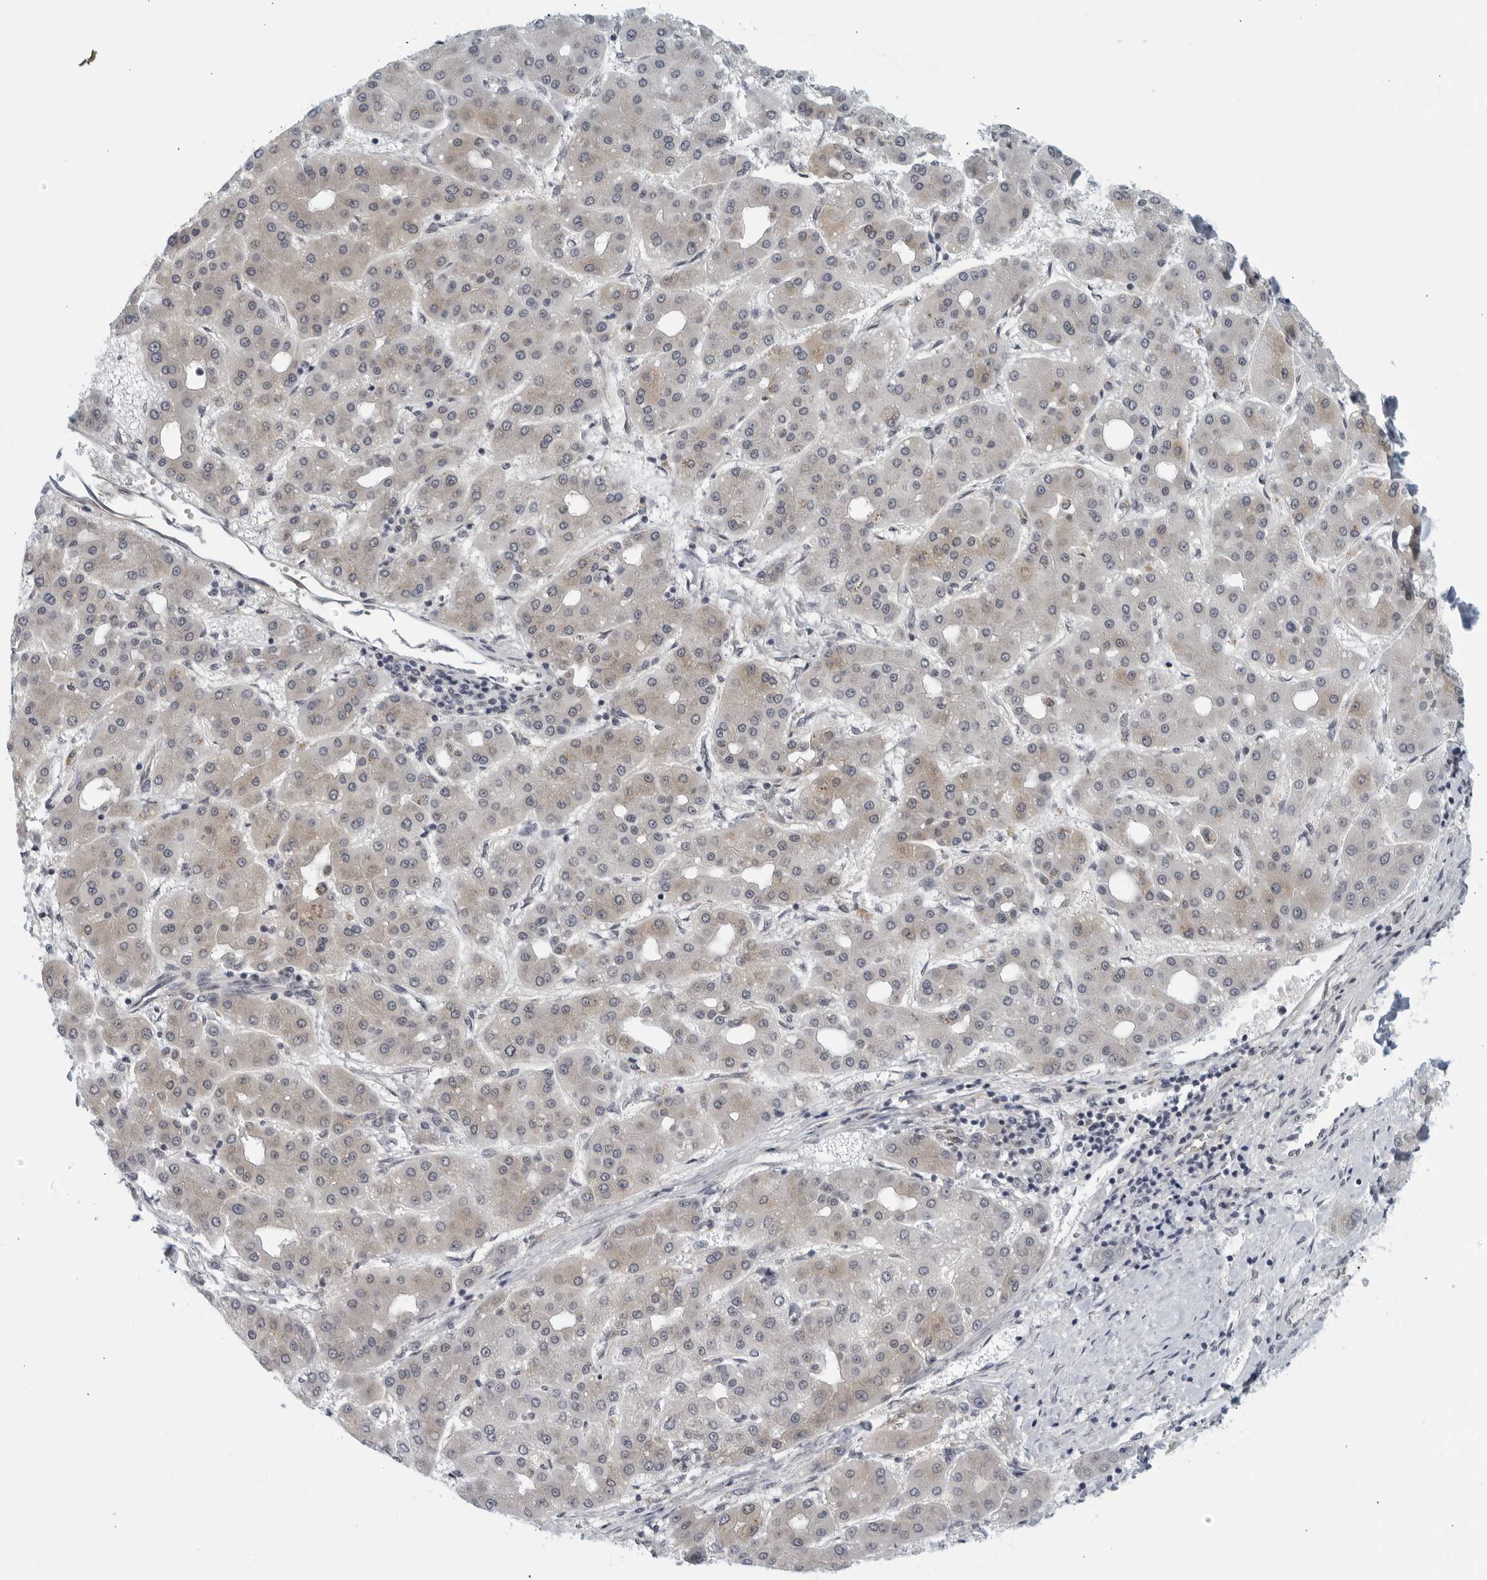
{"staining": {"intensity": "weak", "quantity": "<25%", "location": "cytoplasmic/membranous"}, "tissue": "liver cancer", "cell_type": "Tumor cells", "image_type": "cancer", "snomed": [{"axis": "morphology", "description": "Carcinoma, Hepatocellular, NOS"}, {"axis": "topography", "description": "Liver"}], "caption": "Liver cancer was stained to show a protein in brown. There is no significant positivity in tumor cells. Nuclei are stained in blue.", "gene": "RC3H1", "patient": {"sex": "male", "age": 65}}